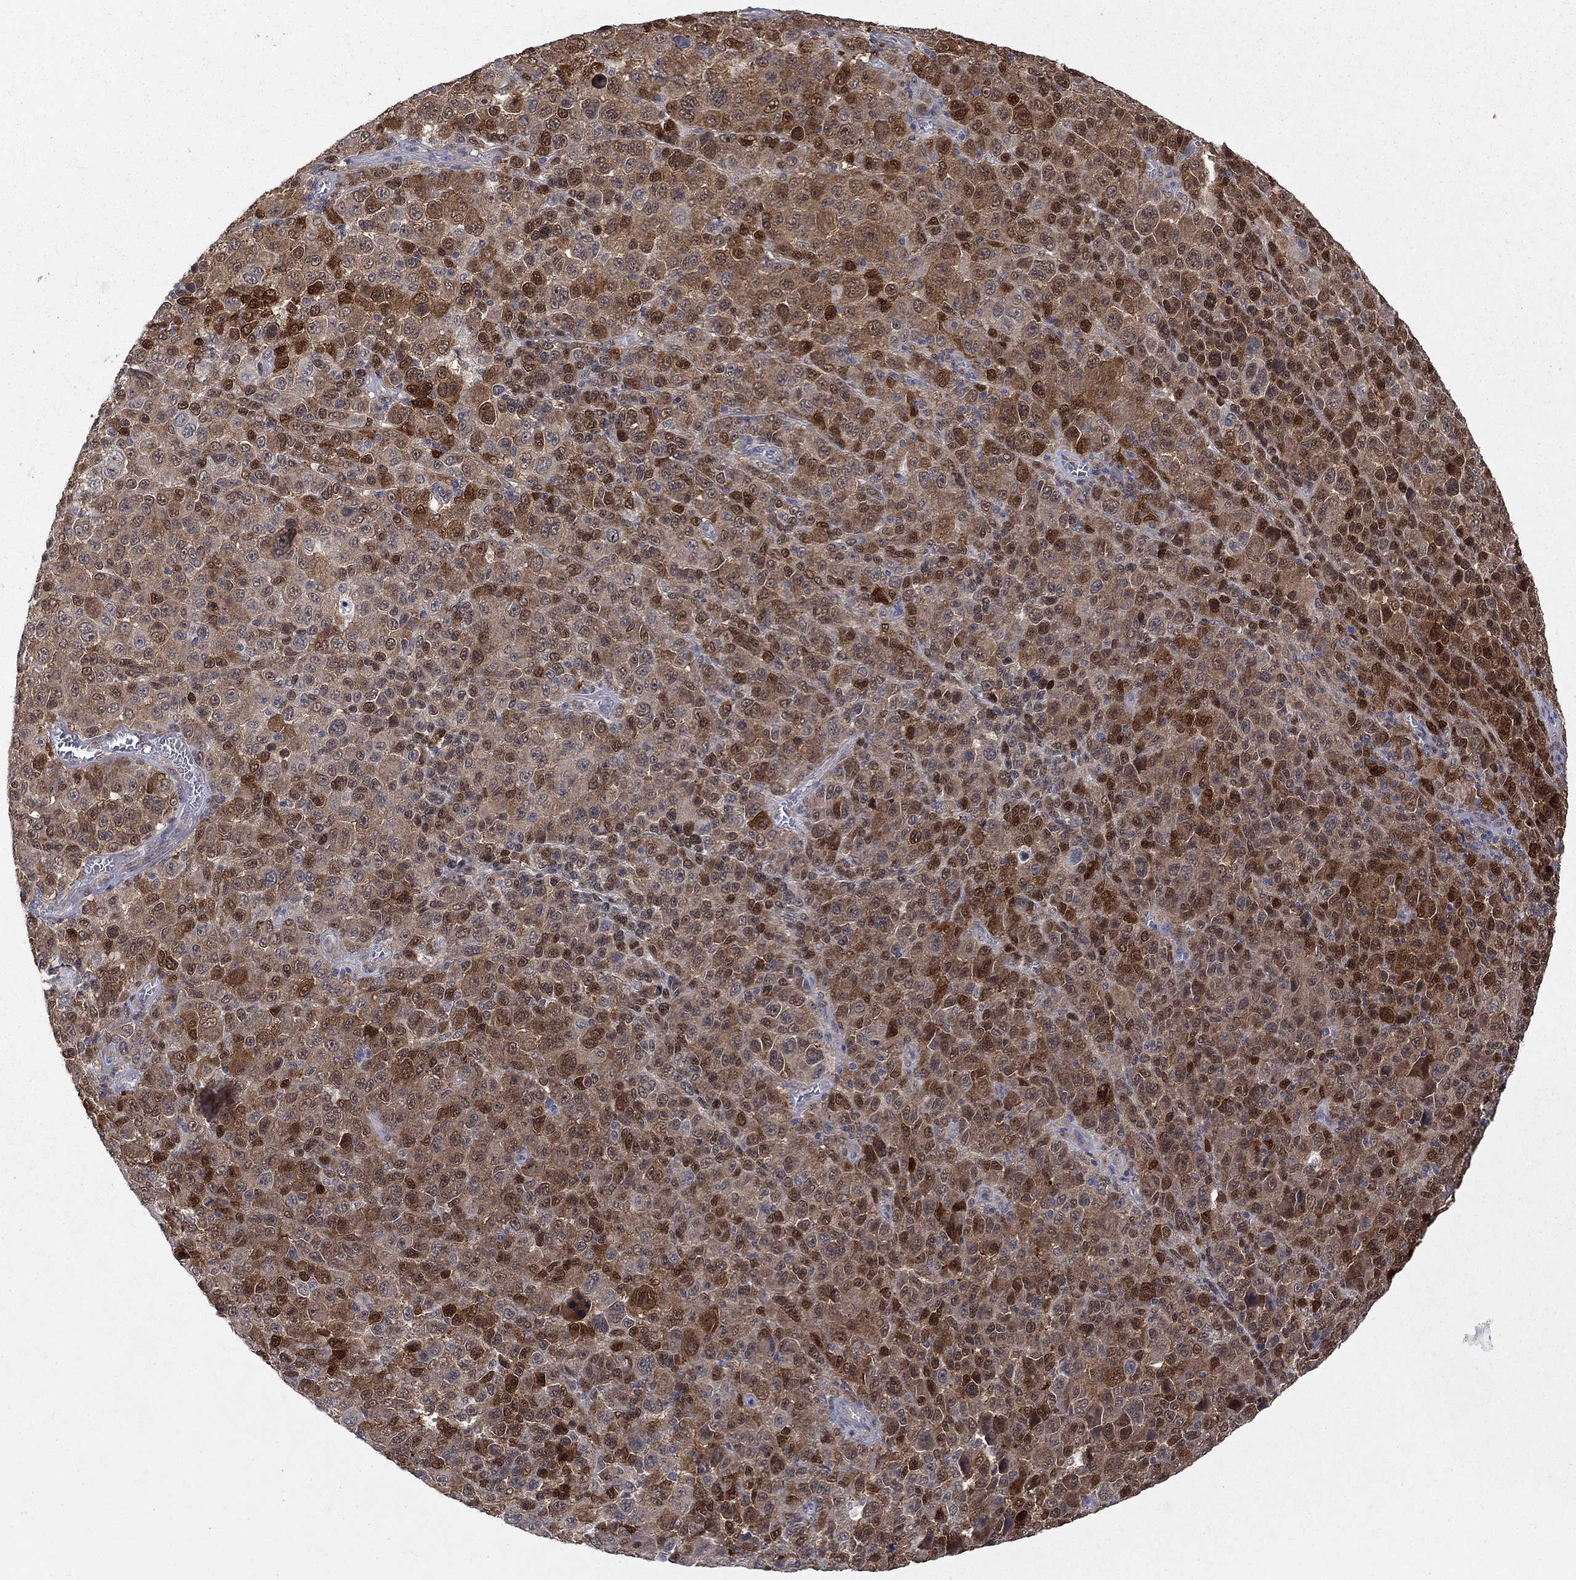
{"staining": {"intensity": "strong", "quantity": ">75%", "location": "cytoplasmic/membranous,nuclear"}, "tissue": "melanoma", "cell_type": "Tumor cells", "image_type": "cancer", "snomed": [{"axis": "morphology", "description": "Malignant melanoma, NOS"}, {"axis": "topography", "description": "Skin"}], "caption": "IHC staining of melanoma, which displays high levels of strong cytoplasmic/membranous and nuclear staining in approximately >75% of tumor cells indicating strong cytoplasmic/membranous and nuclear protein staining. The staining was performed using DAB (3,3'-diaminobenzidine) (brown) for protein detection and nuclei were counterstained in hematoxylin (blue).", "gene": "CBR1", "patient": {"sex": "female", "age": 57}}